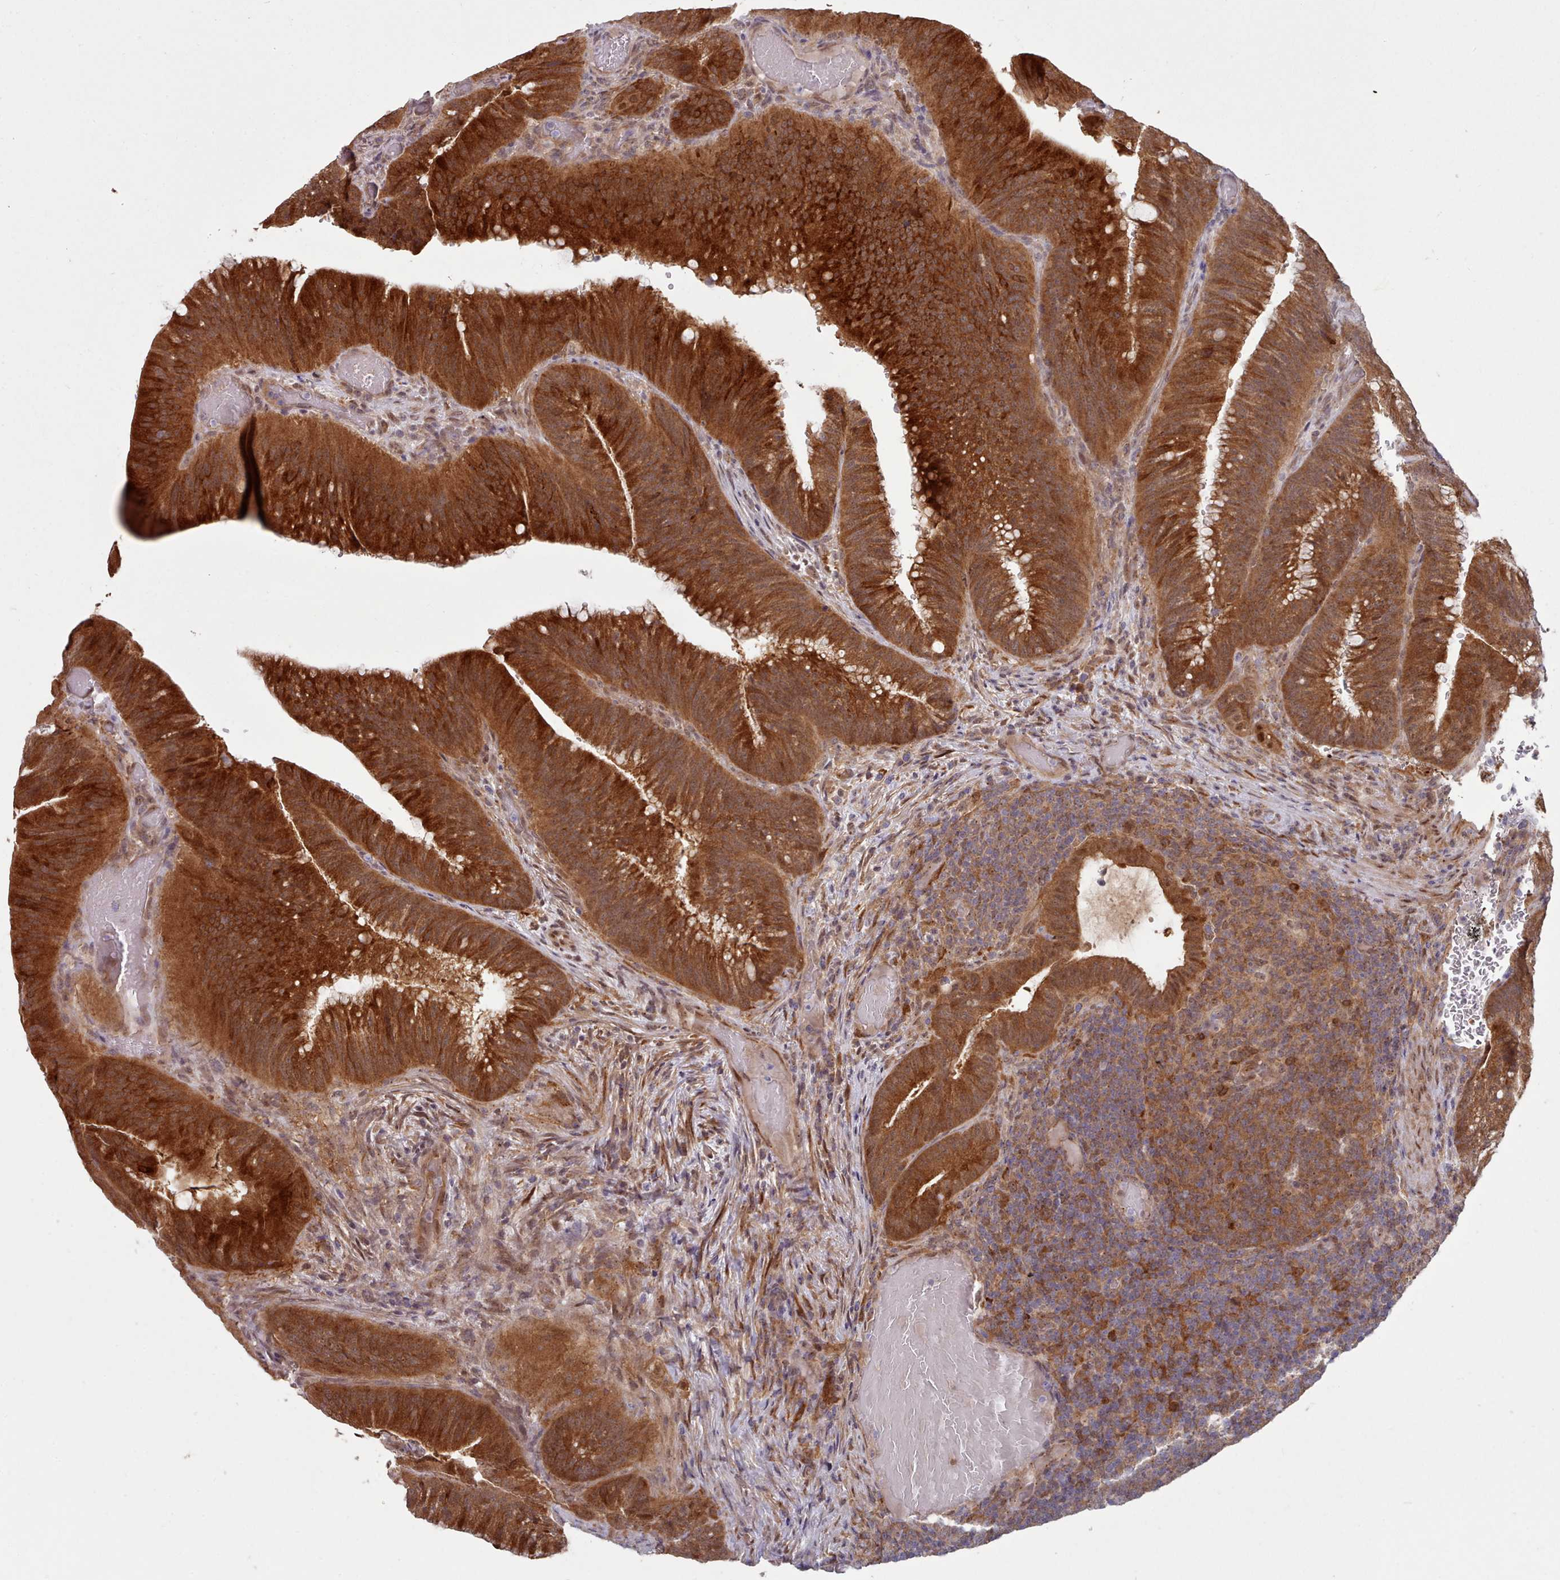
{"staining": {"intensity": "strong", "quantity": ">75%", "location": "cytoplasmic/membranous"}, "tissue": "colorectal cancer", "cell_type": "Tumor cells", "image_type": "cancer", "snomed": [{"axis": "morphology", "description": "Adenocarcinoma, NOS"}, {"axis": "topography", "description": "Colon"}], "caption": "Protein expression analysis of adenocarcinoma (colorectal) displays strong cytoplasmic/membranous positivity in approximately >75% of tumor cells.", "gene": "CES3", "patient": {"sex": "female", "age": 43}}